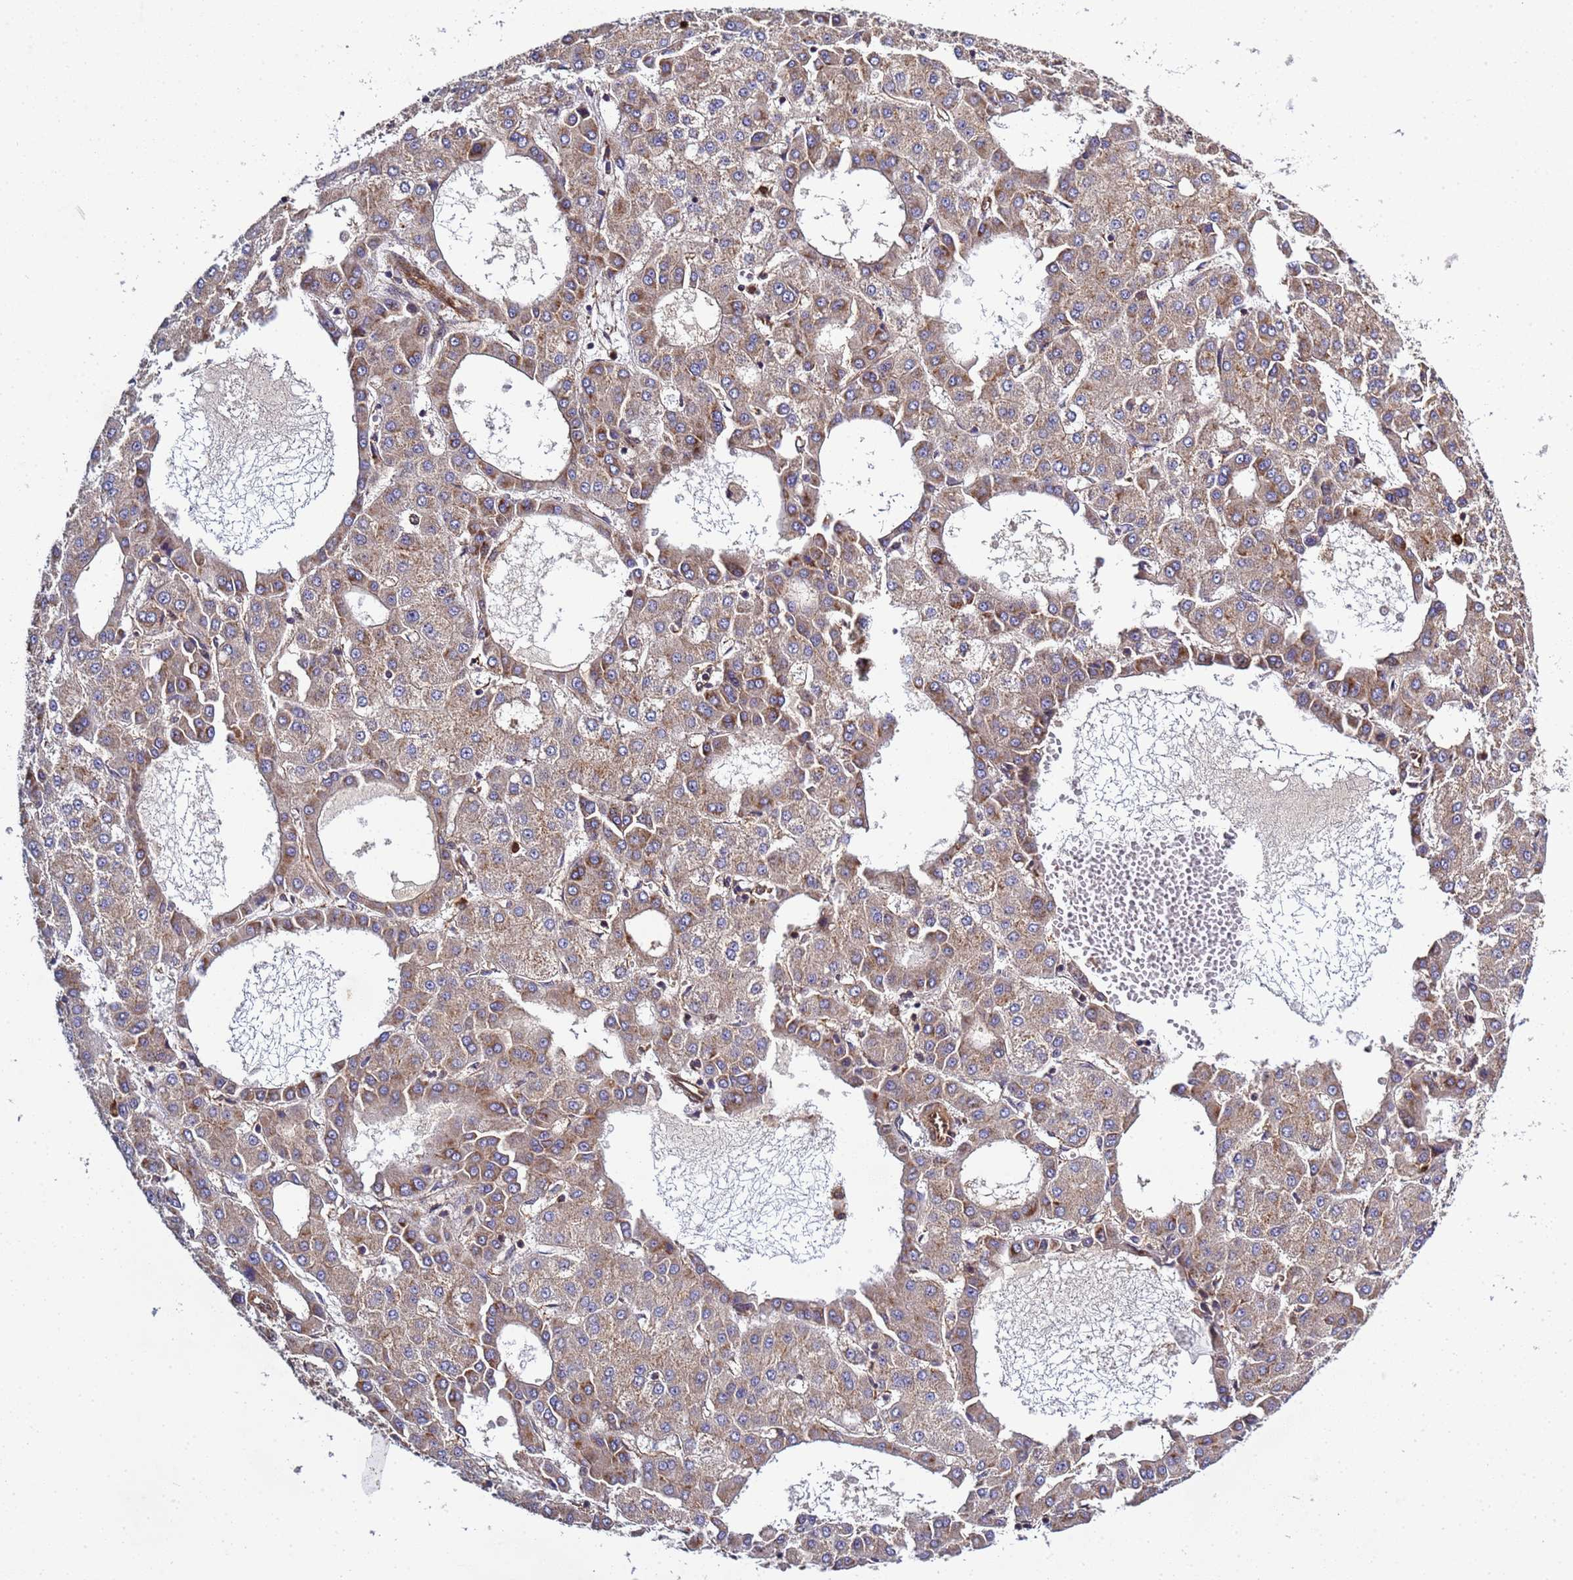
{"staining": {"intensity": "moderate", "quantity": ">75%", "location": "cytoplasmic/membranous"}, "tissue": "liver cancer", "cell_type": "Tumor cells", "image_type": "cancer", "snomed": [{"axis": "morphology", "description": "Carcinoma, Hepatocellular, NOS"}, {"axis": "topography", "description": "Liver"}], "caption": "Liver cancer (hepatocellular carcinoma) stained with a brown dye reveals moderate cytoplasmic/membranous positive staining in approximately >75% of tumor cells.", "gene": "C8orf34", "patient": {"sex": "male", "age": 47}}